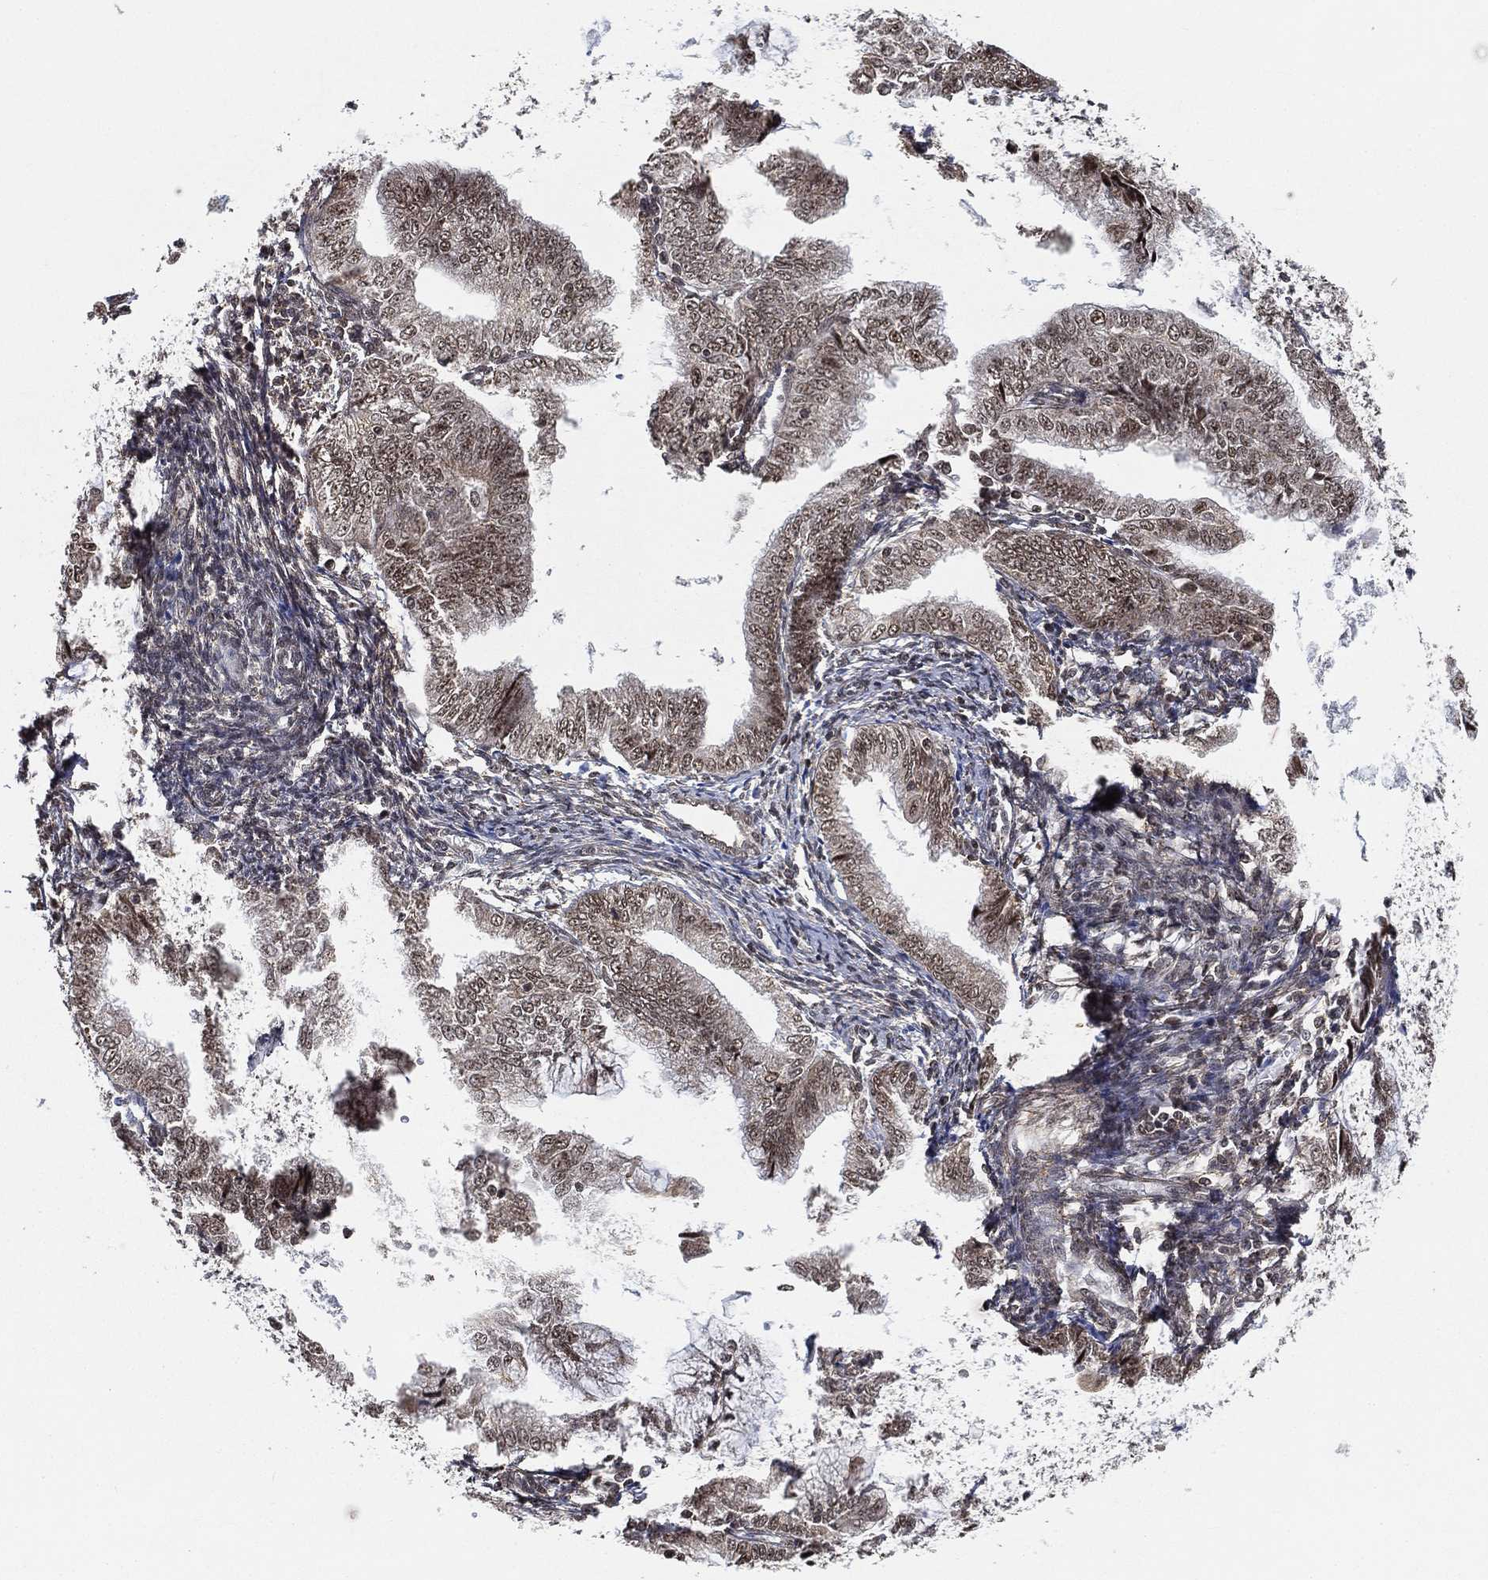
{"staining": {"intensity": "moderate", "quantity": "<25%", "location": "nuclear"}, "tissue": "endometrial cancer", "cell_type": "Tumor cells", "image_type": "cancer", "snomed": [{"axis": "morphology", "description": "Adenocarcinoma, NOS"}, {"axis": "topography", "description": "Endometrium"}], "caption": "Tumor cells show moderate nuclear expression in approximately <25% of cells in endometrial adenocarcinoma. (Brightfield microscopy of DAB IHC at high magnification).", "gene": "RSRC2", "patient": {"sex": "female", "age": 56}}